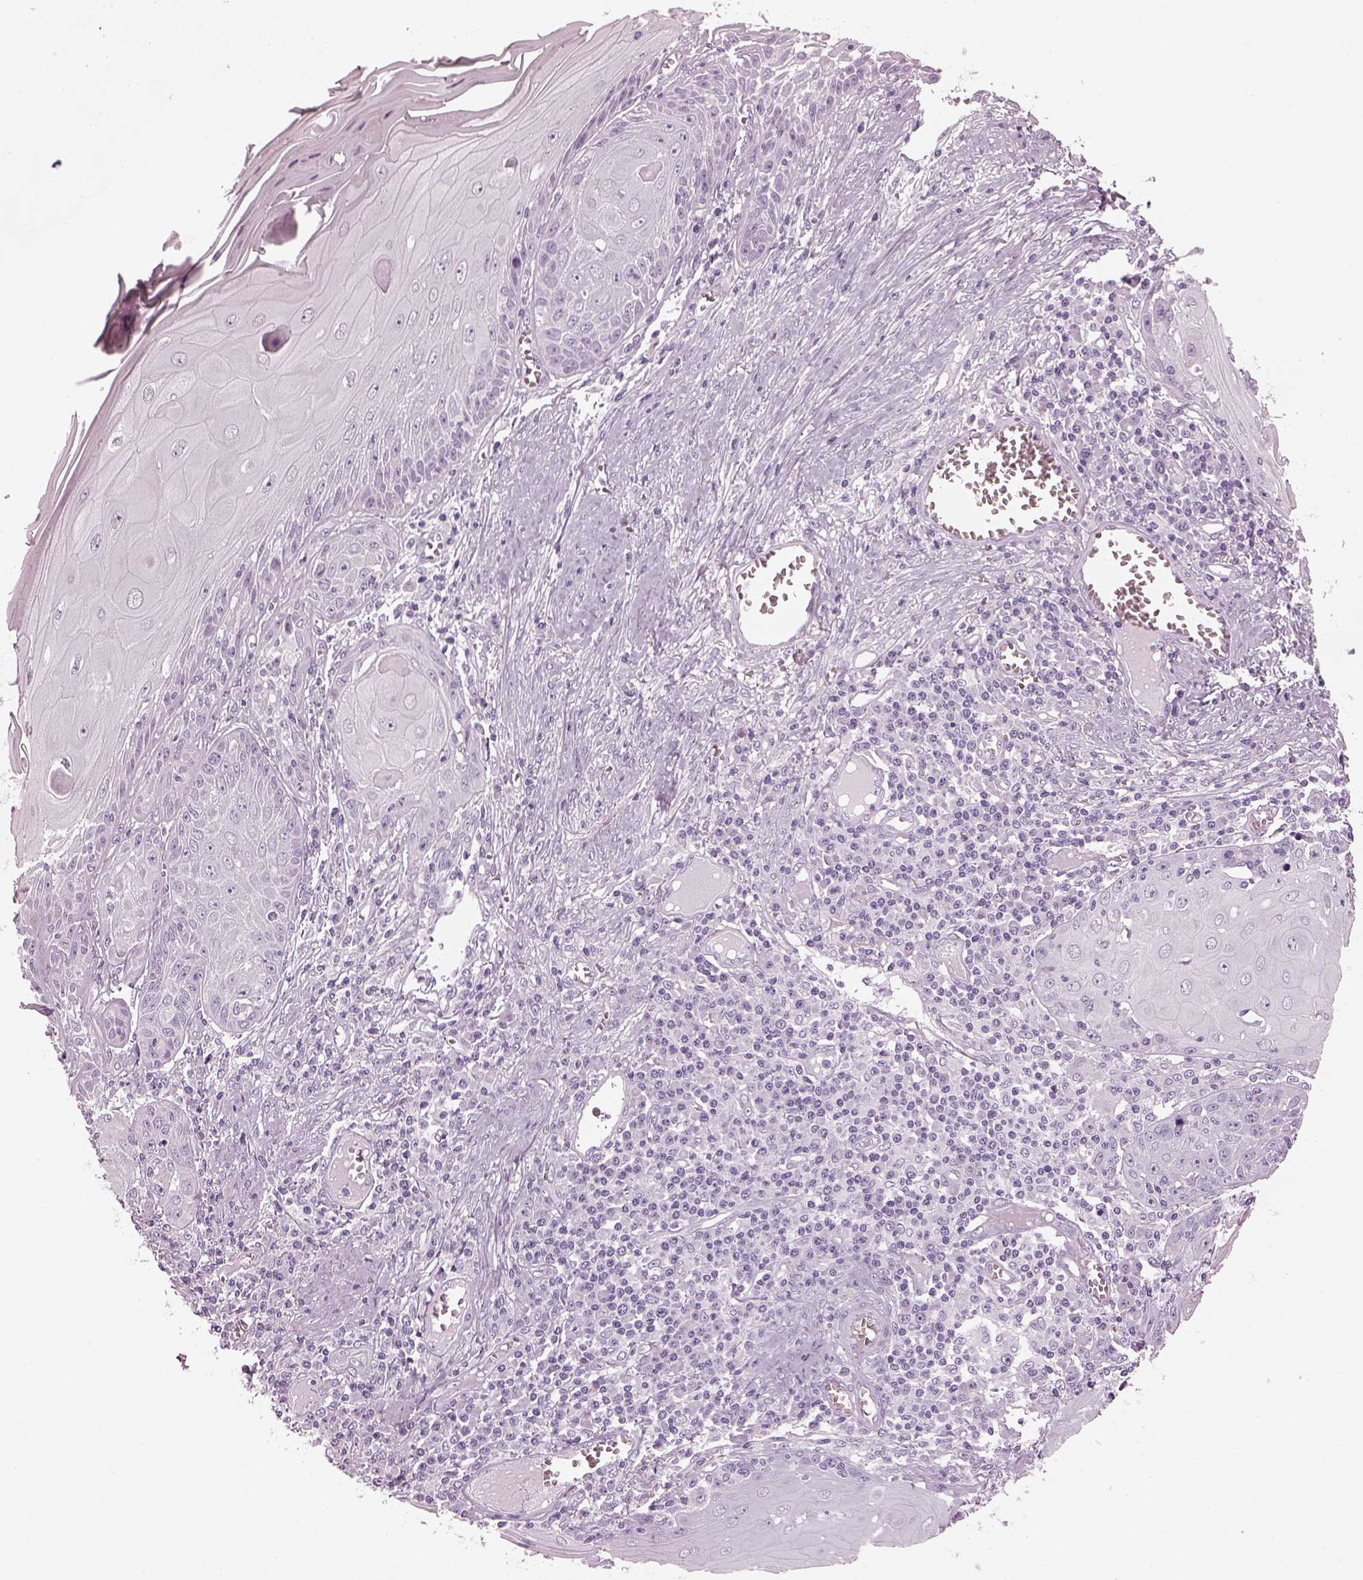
{"staining": {"intensity": "negative", "quantity": "none", "location": "none"}, "tissue": "skin cancer", "cell_type": "Tumor cells", "image_type": "cancer", "snomed": [{"axis": "morphology", "description": "Squamous cell carcinoma, NOS"}, {"axis": "topography", "description": "Skin"}, {"axis": "topography", "description": "Vulva"}], "caption": "High power microscopy histopathology image of an immunohistochemistry (IHC) photomicrograph of squamous cell carcinoma (skin), revealing no significant staining in tumor cells.", "gene": "PDC", "patient": {"sex": "female", "age": 85}}